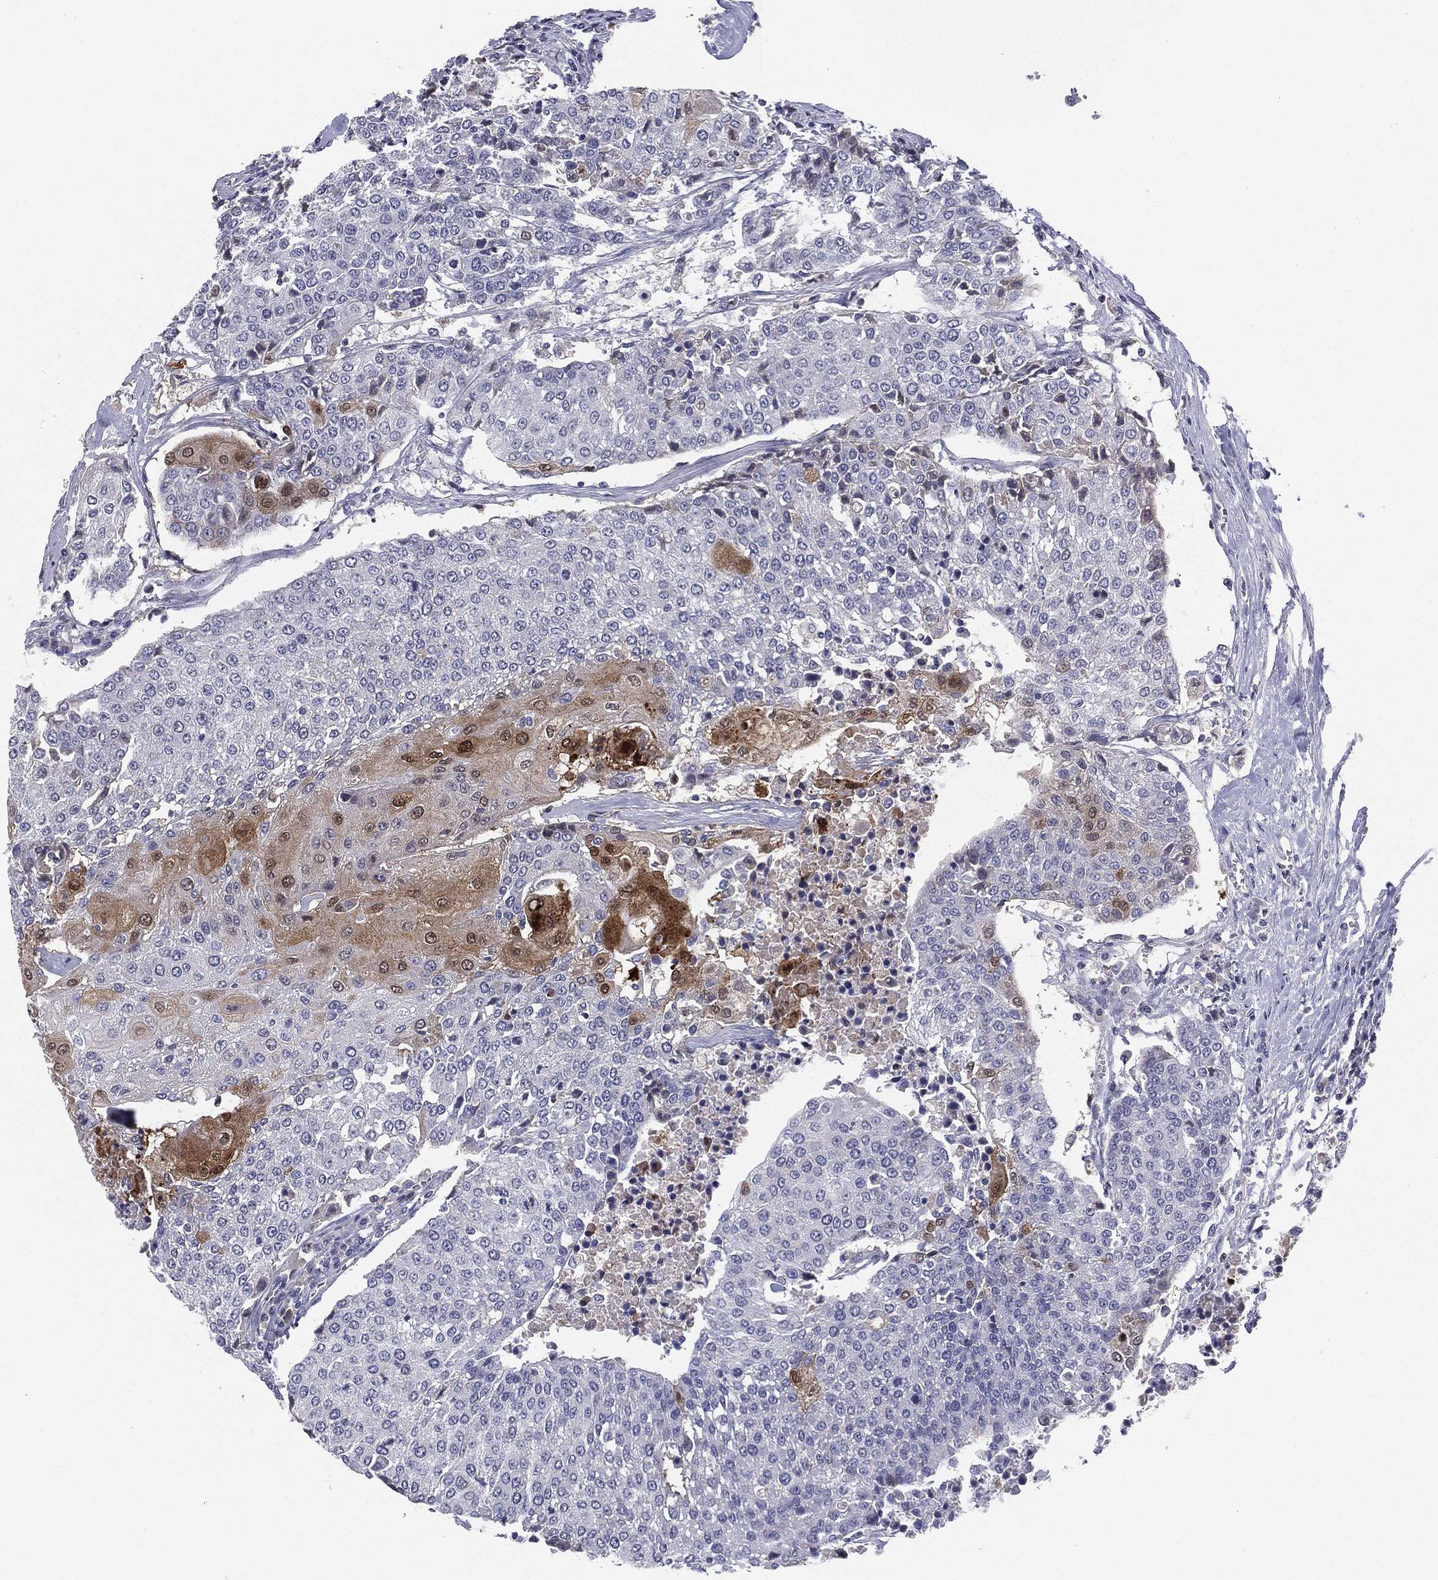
{"staining": {"intensity": "moderate", "quantity": "<25%", "location": "cytoplasmic/membranous,nuclear"}, "tissue": "urothelial cancer", "cell_type": "Tumor cells", "image_type": "cancer", "snomed": [{"axis": "morphology", "description": "Urothelial carcinoma, High grade"}, {"axis": "topography", "description": "Urinary bladder"}], "caption": "DAB immunohistochemical staining of human high-grade urothelial carcinoma exhibits moderate cytoplasmic/membranous and nuclear protein expression in about <25% of tumor cells. Immunohistochemistry stains the protein of interest in brown and the nuclei are stained blue.", "gene": "SERPINB4", "patient": {"sex": "female", "age": 85}}